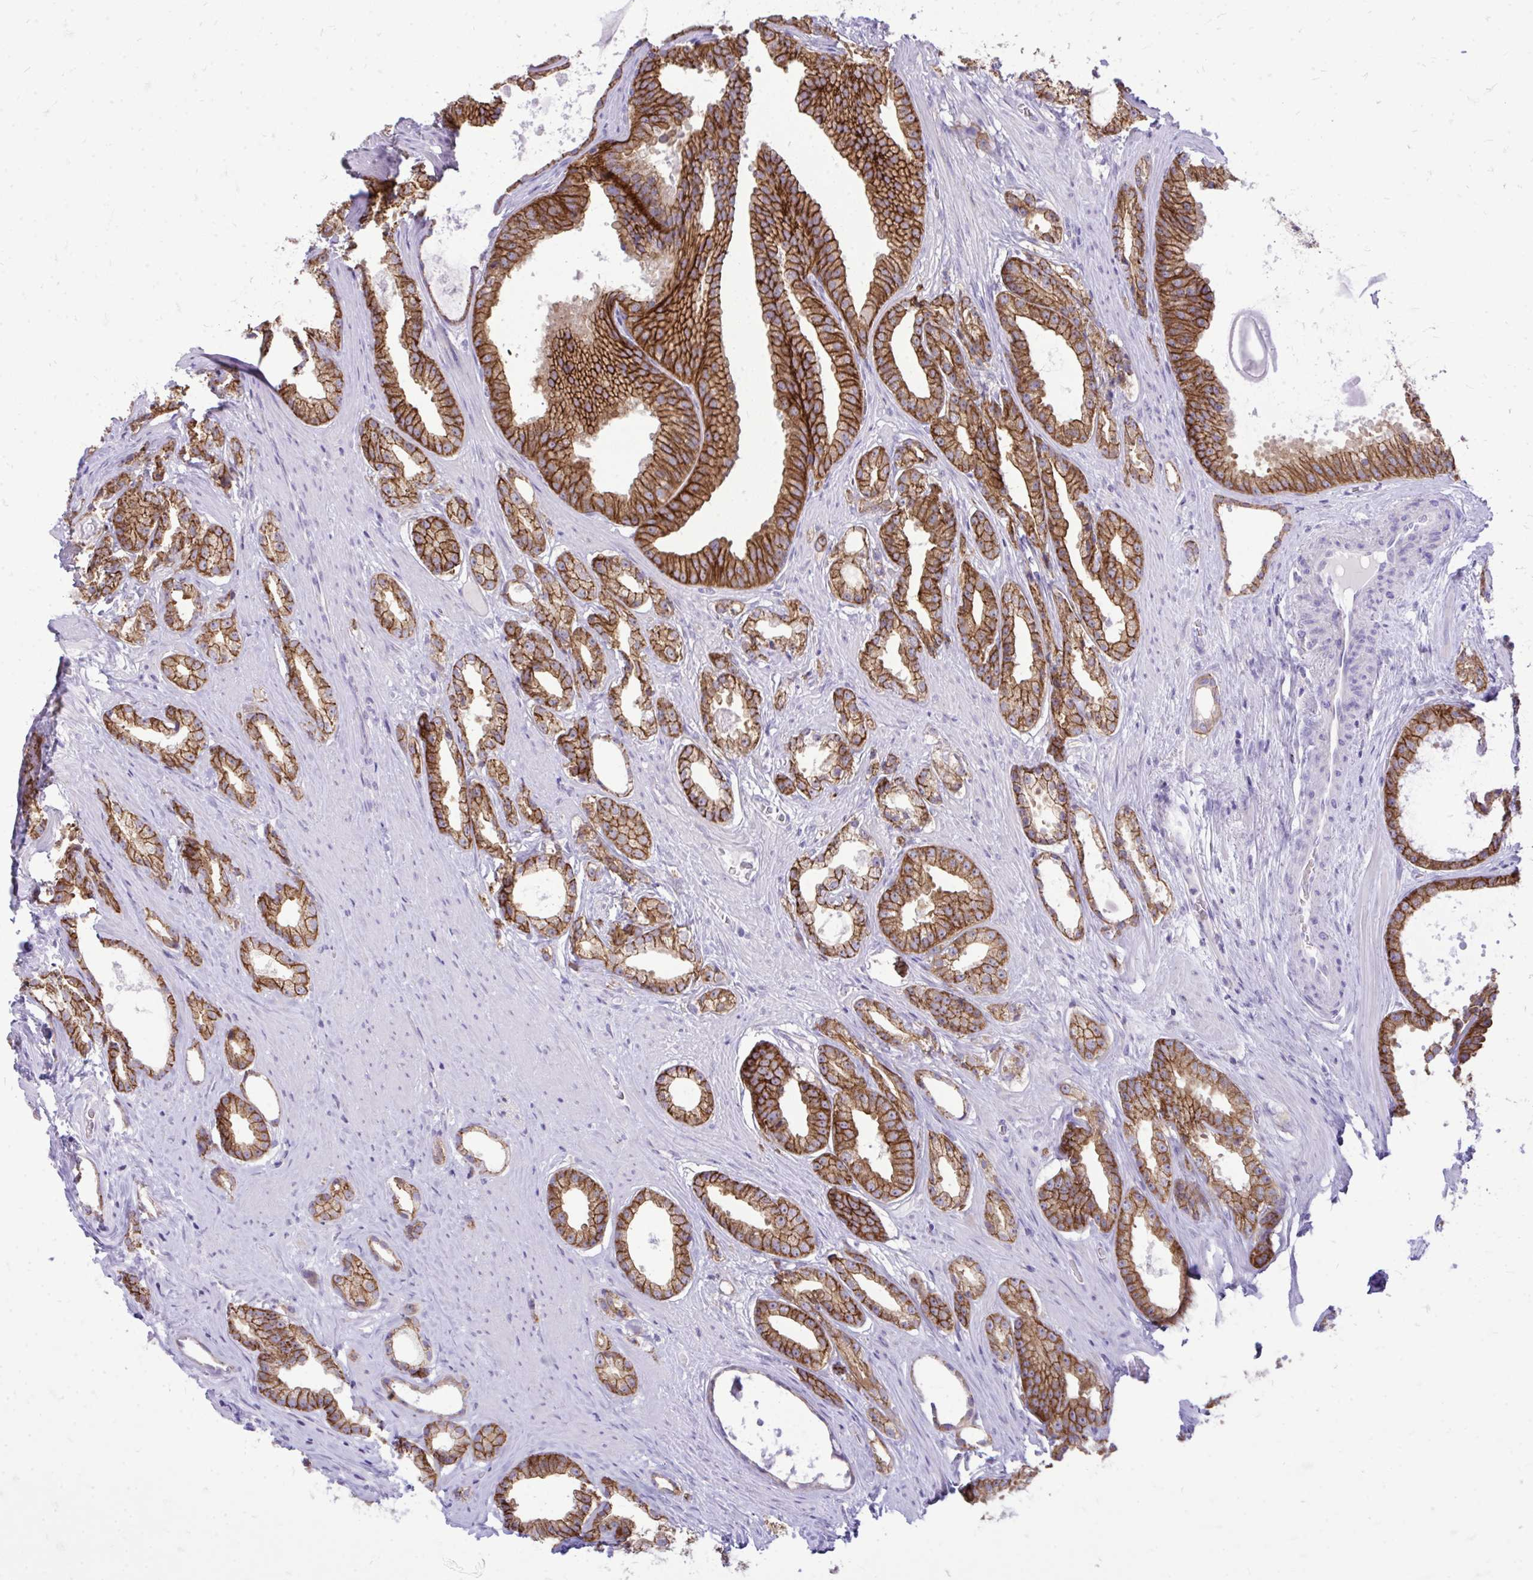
{"staining": {"intensity": "strong", "quantity": ">75%", "location": "cytoplasmic/membranous"}, "tissue": "prostate cancer", "cell_type": "Tumor cells", "image_type": "cancer", "snomed": [{"axis": "morphology", "description": "Adenocarcinoma, Low grade"}, {"axis": "topography", "description": "Prostate"}], "caption": "Tumor cells demonstrate high levels of strong cytoplasmic/membranous expression in about >75% of cells in low-grade adenocarcinoma (prostate). The protein of interest is shown in brown color, while the nuclei are stained blue.", "gene": "SPTBN2", "patient": {"sex": "male", "age": 65}}